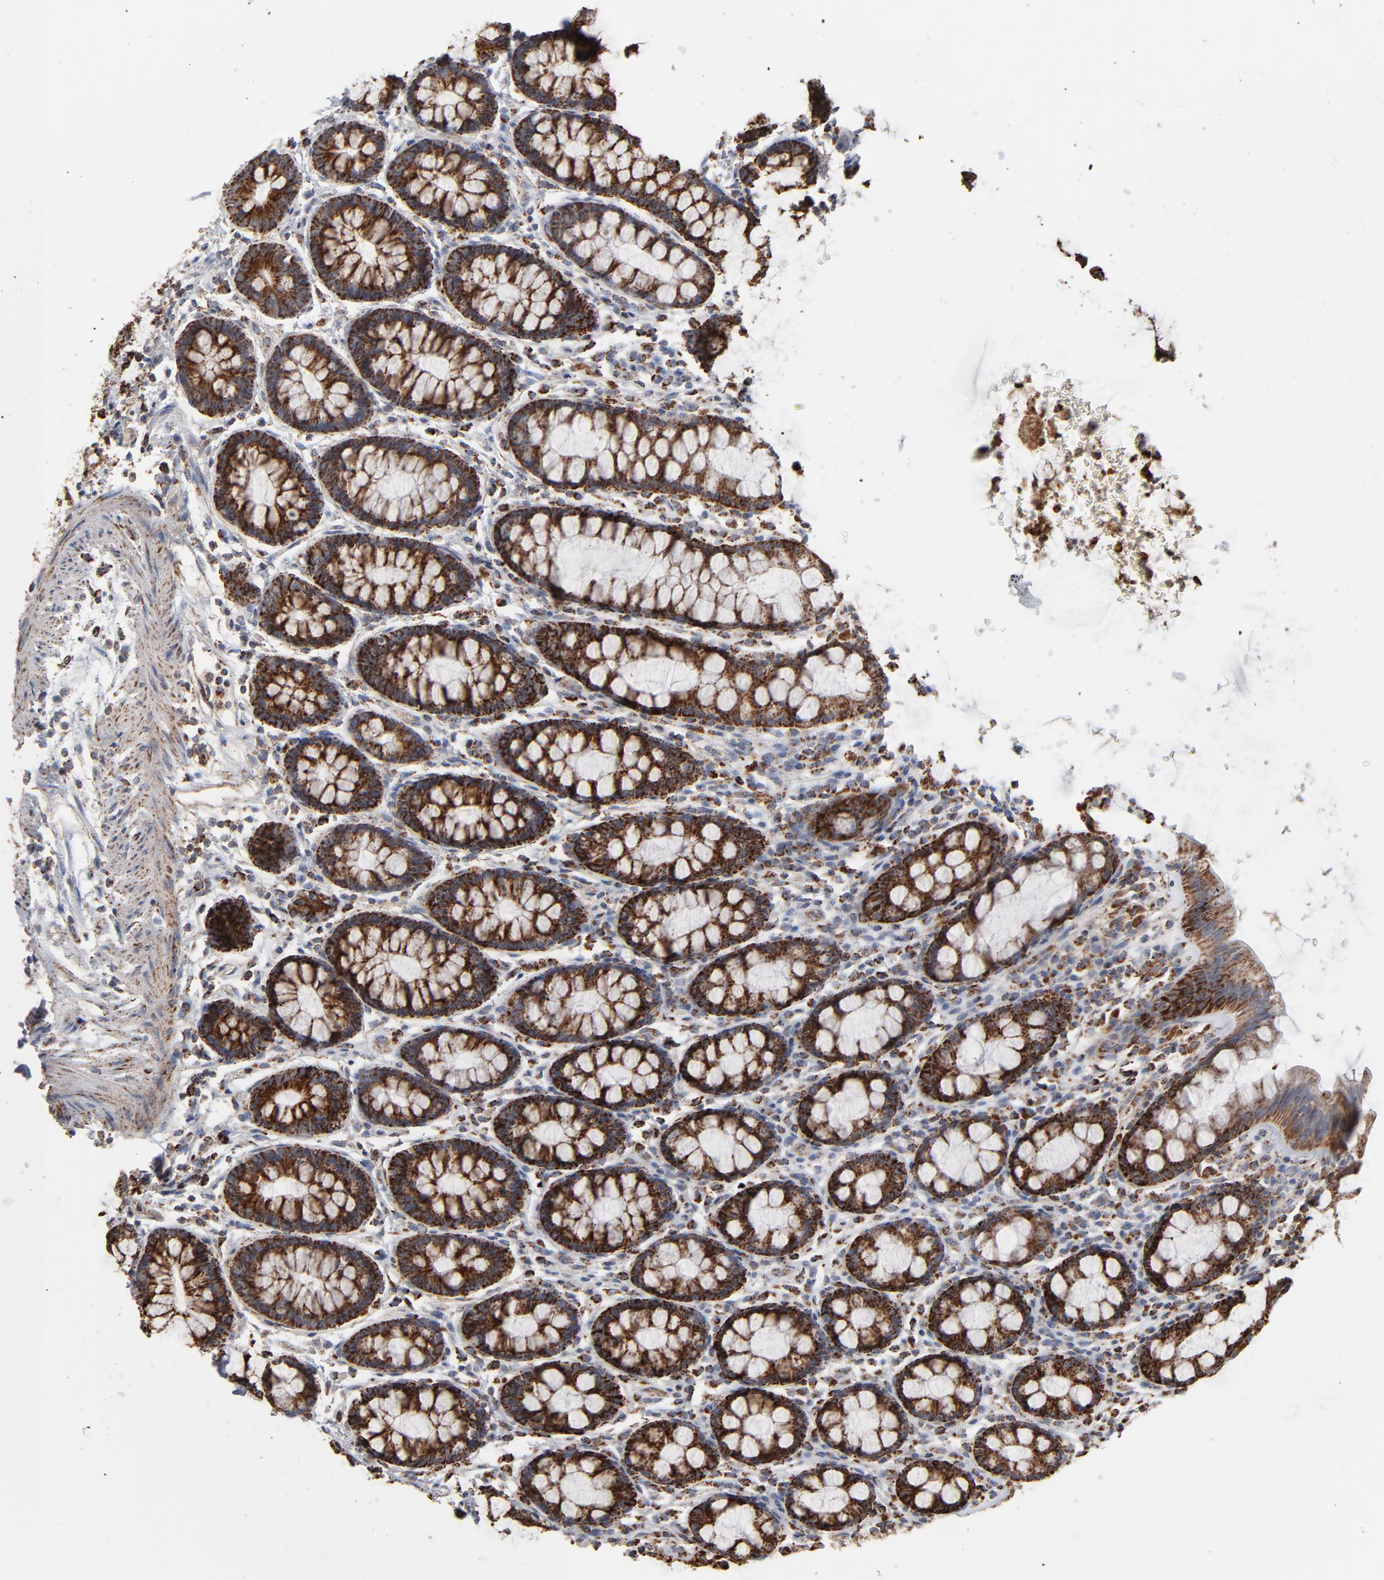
{"staining": {"intensity": "strong", "quantity": ">75%", "location": "cytoplasmic/membranous"}, "tissue": "rectum", "cell_type": "Glandular cells", "image_type": "normal", "snomed": [{"axis": "morphology", "description": "Normal tissue, NOS"}, {"axis": "topography", "description": "Rectum"}], "caption": "Strong cytoplasmic/membranous positivity is seen in about >75% of glandular cells in normal rectum.", "gene": "UQCRC1", "patient": {"sex": "male", "age": 92}}